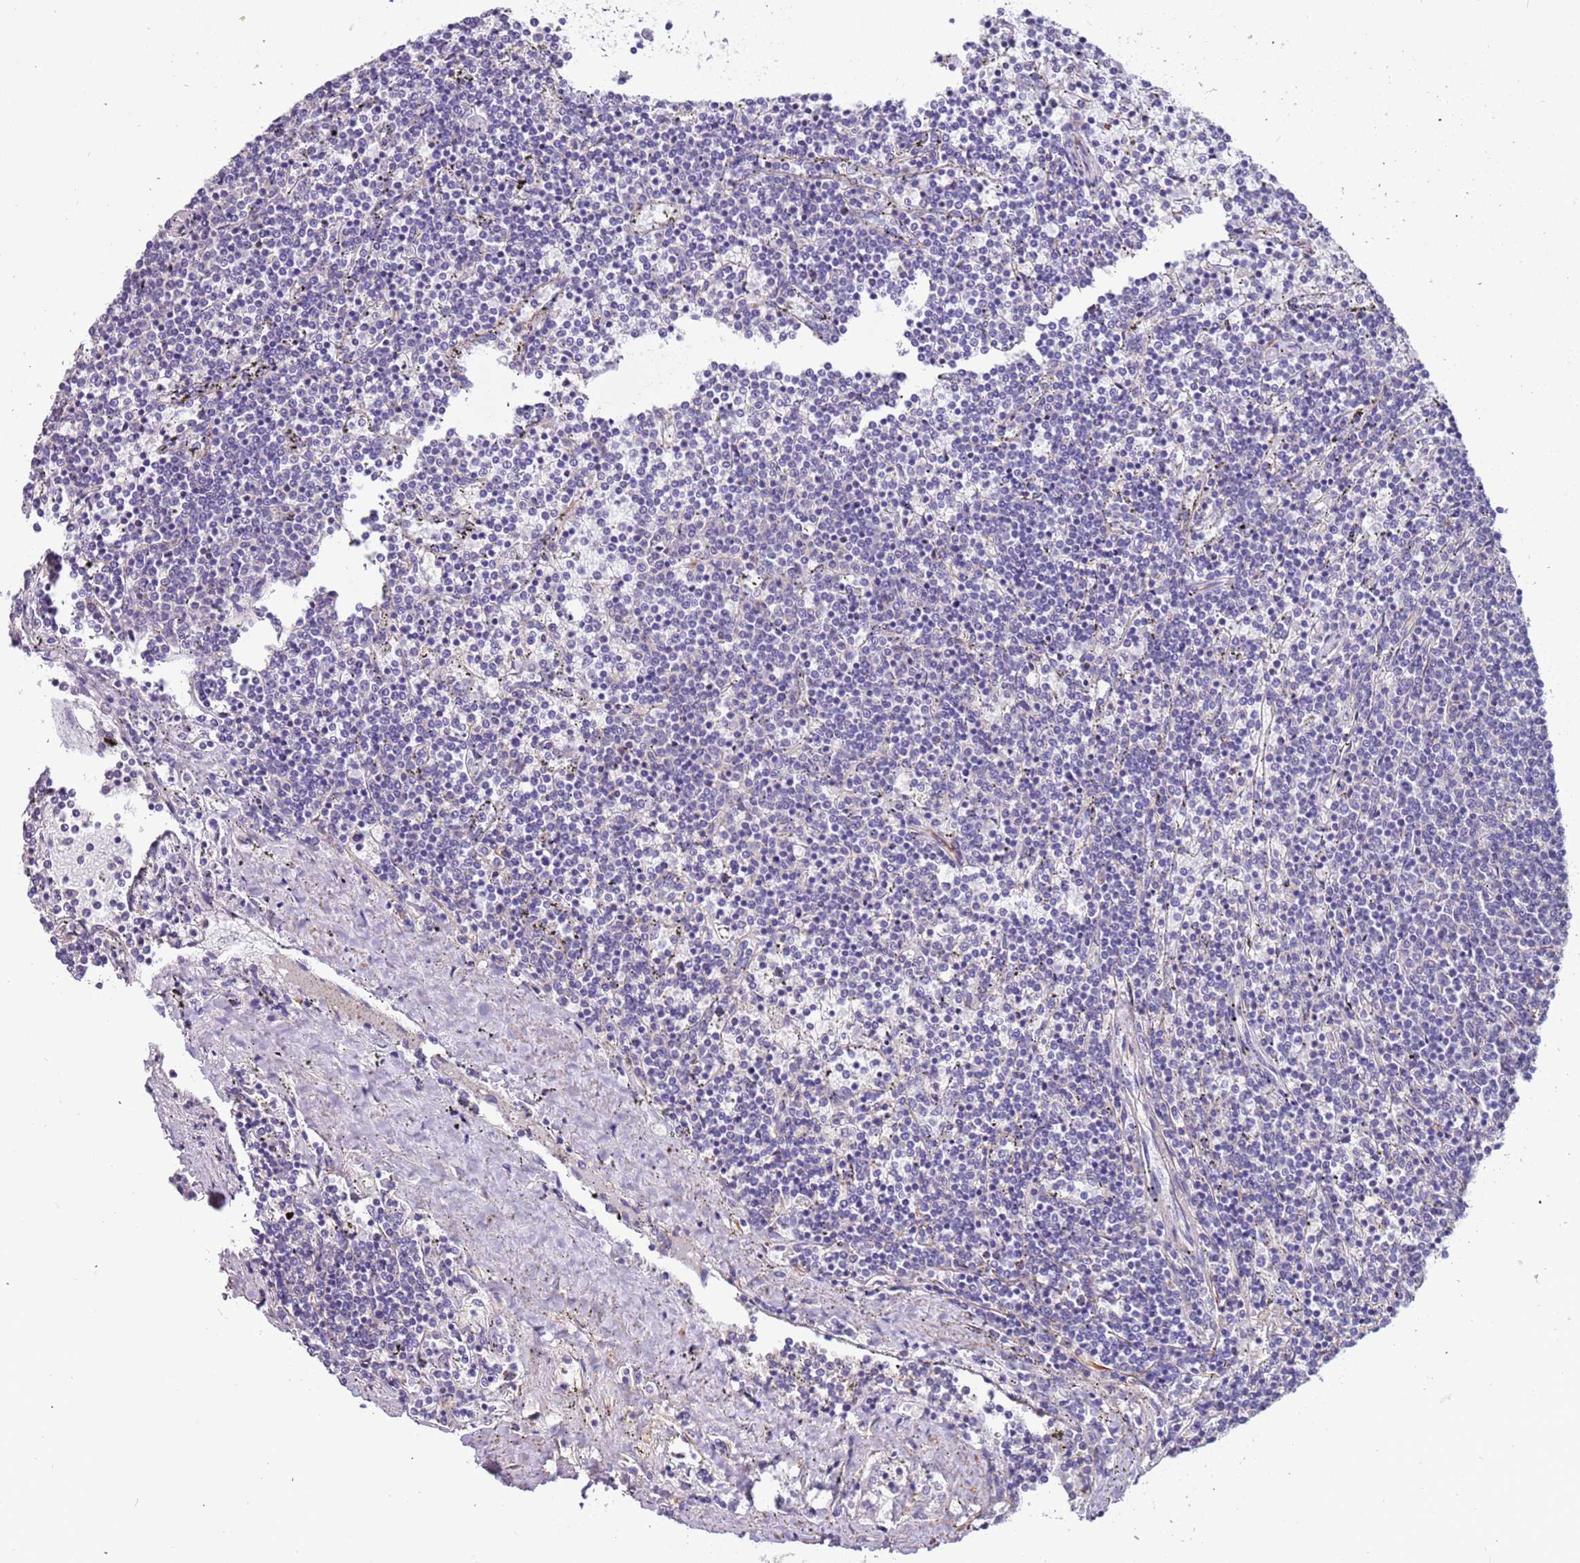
{"staining": {"intensity": "negative", "quantity": "none", "location": "none"}, "tissue": "lymphoma", "cell_type": "Tumor cells", "image_type": "cancer", "snomed": [{"axis": "morphology", "description": "Malignant lymphoma, non-Hodgkin's type, Low grade"}, {"axis": "topography", "description": "Spleen"}], "caption": "A high-resolution micrograph shows immunohistochemistry (IHC) staining of malignant lymphoma, non-Hodgkin's type (low-grade), which reveals no significant positivity in tumor cells.", "gene": "PCGF2", "patient": {"sex": "female", "age": 50}}